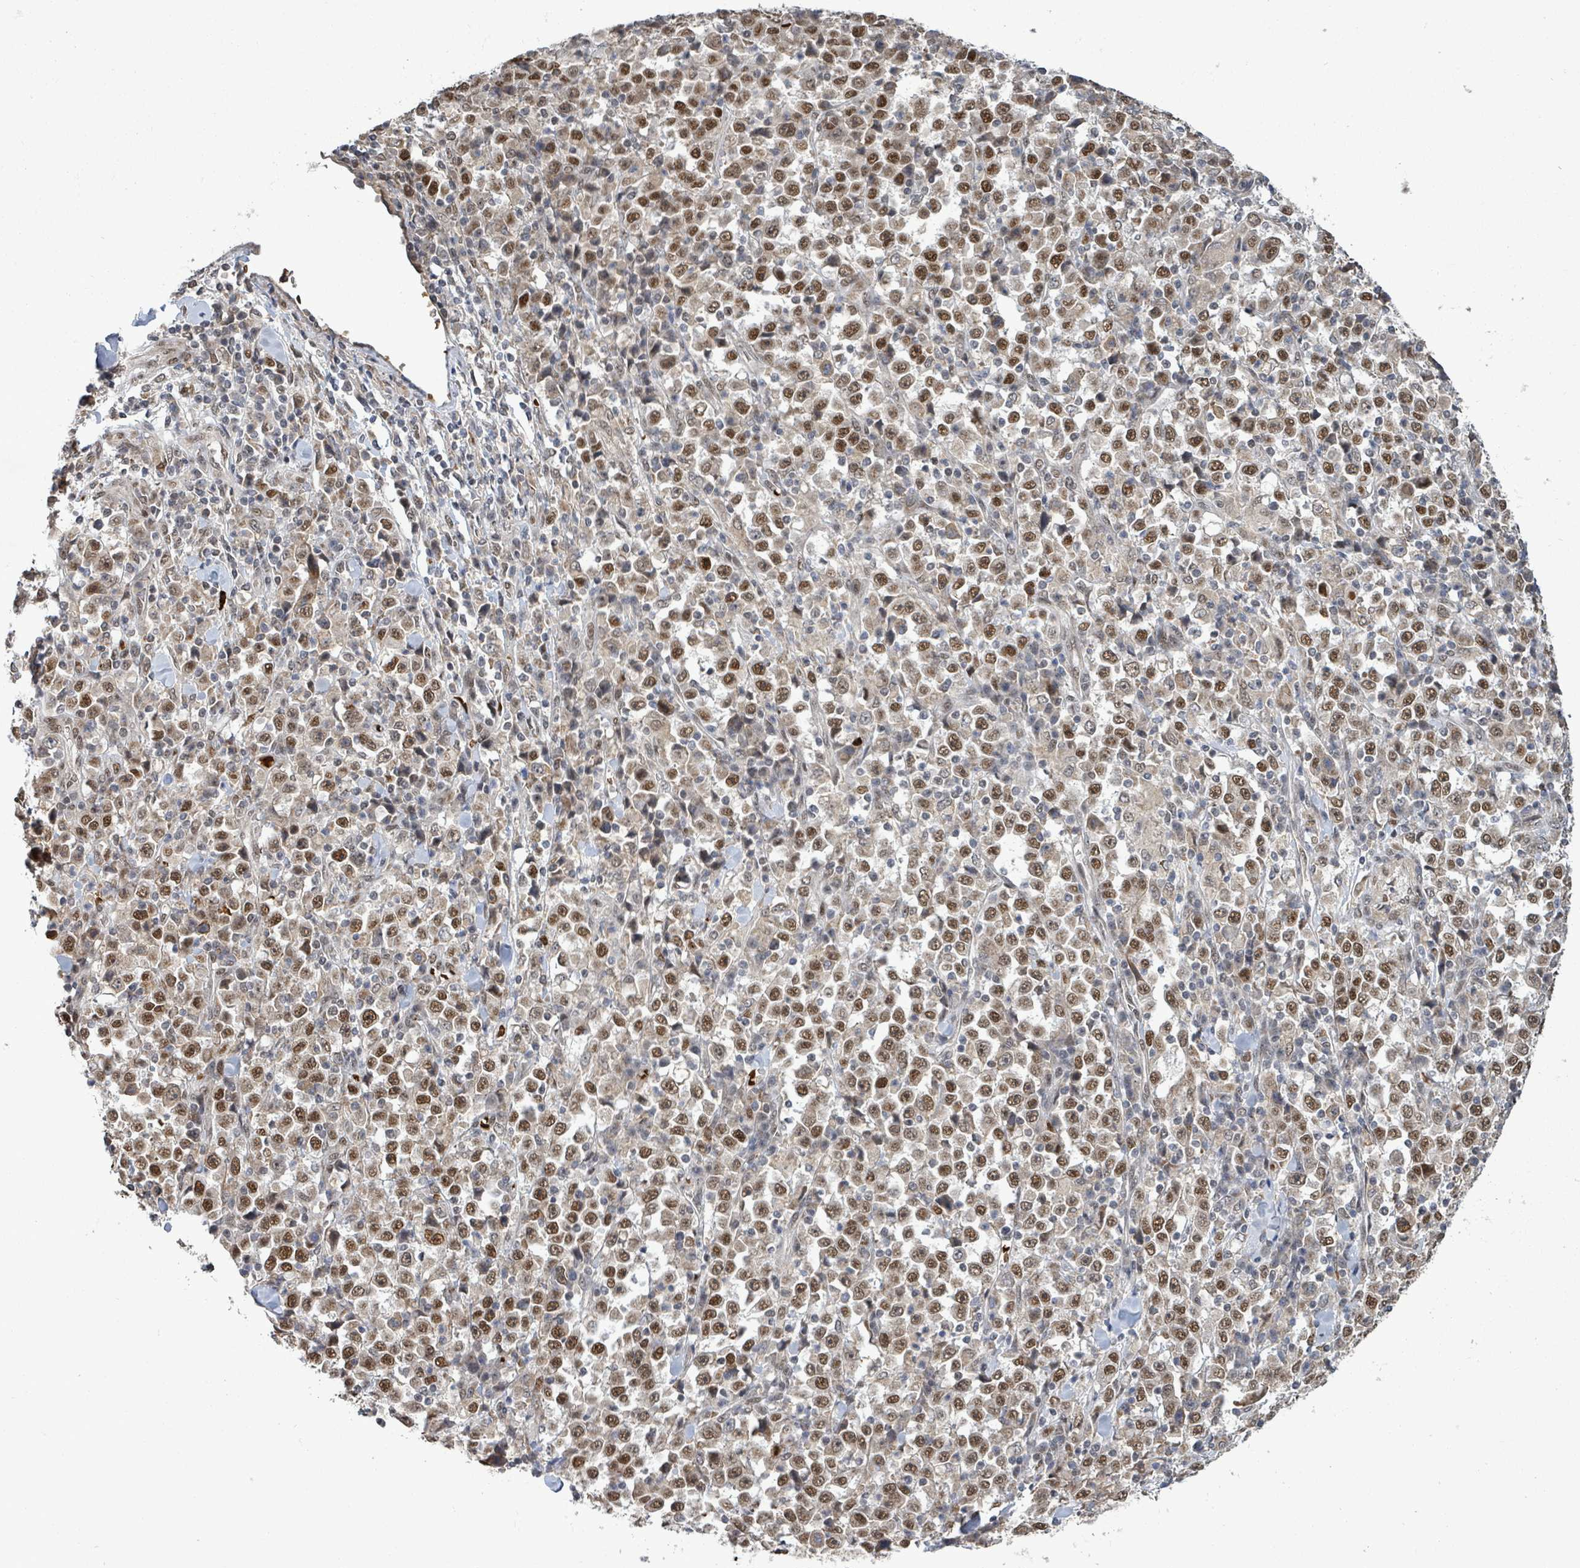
{"staining": {"intensity": "moderate", "quantity": ">75%", "location": "nuclear"}, "tissue": "stomach cancer", "cell_type": "Tumor cells", "image_type": "cancer", "snomed": [{"axis": "morphology", "description": "Normal tissue, NOS"}, {"axis": "morphology", "description": "Adenocarcinoma, NOS"}, {"axis": "topography", "description": "Stomach, upper"}, {"axis": "topography", "description": "Stomach"}], "caption": "Immunohistochemical staining of human stomach cancer reveals moderate nuclear protein staining in approximately >75% of tumor cells.", "gene": "PATZ1", "patient": {"sex": "male", "age": 59}}